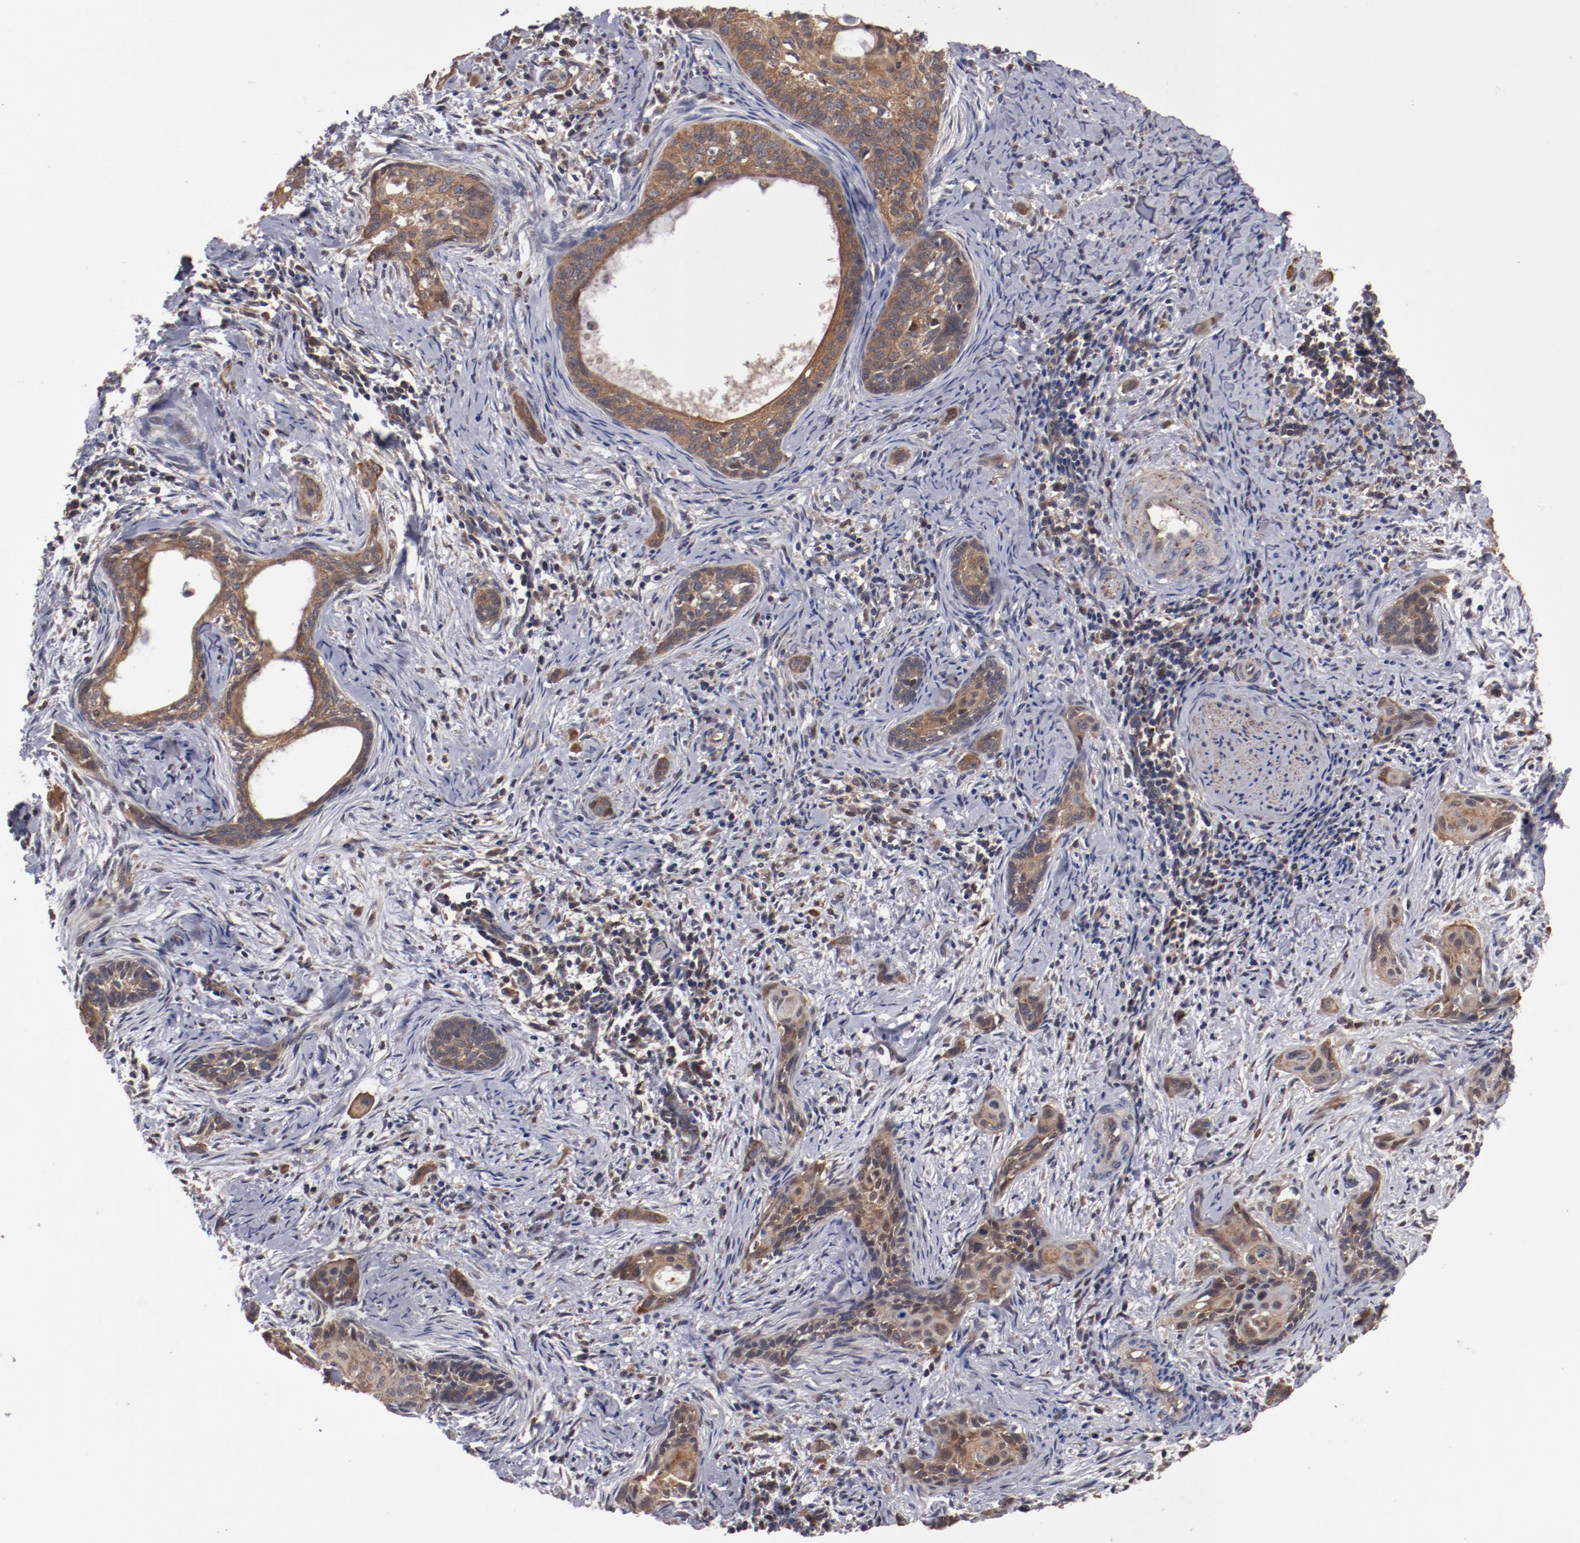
{"staining": {"intensity": "moderate", "quantity": ">75%", "location": "cytoplasmic/membranous"}, "tissue": "cervical cancer", "cell_type": "Tumor cells", "image_type": "cancer", "snomed": [{"axis": "morphology", "description": "Squamous cell carcinoma, NOS"}, {"axis": "topography", "description": "Cervix"}], "caption": "Immunohistochemical staining of cervical cancer (squamous cell carcinoma) exhibits moderate cytoplasmic/membranous protein expression in about >75% of tumor cells. (Stains: DAB in brown, nuclei in blue, Microscopy: brightfield microscopy at high magnification).", "gene": "DNAAF2", "patient": {"sex": "female", "age": 33}}